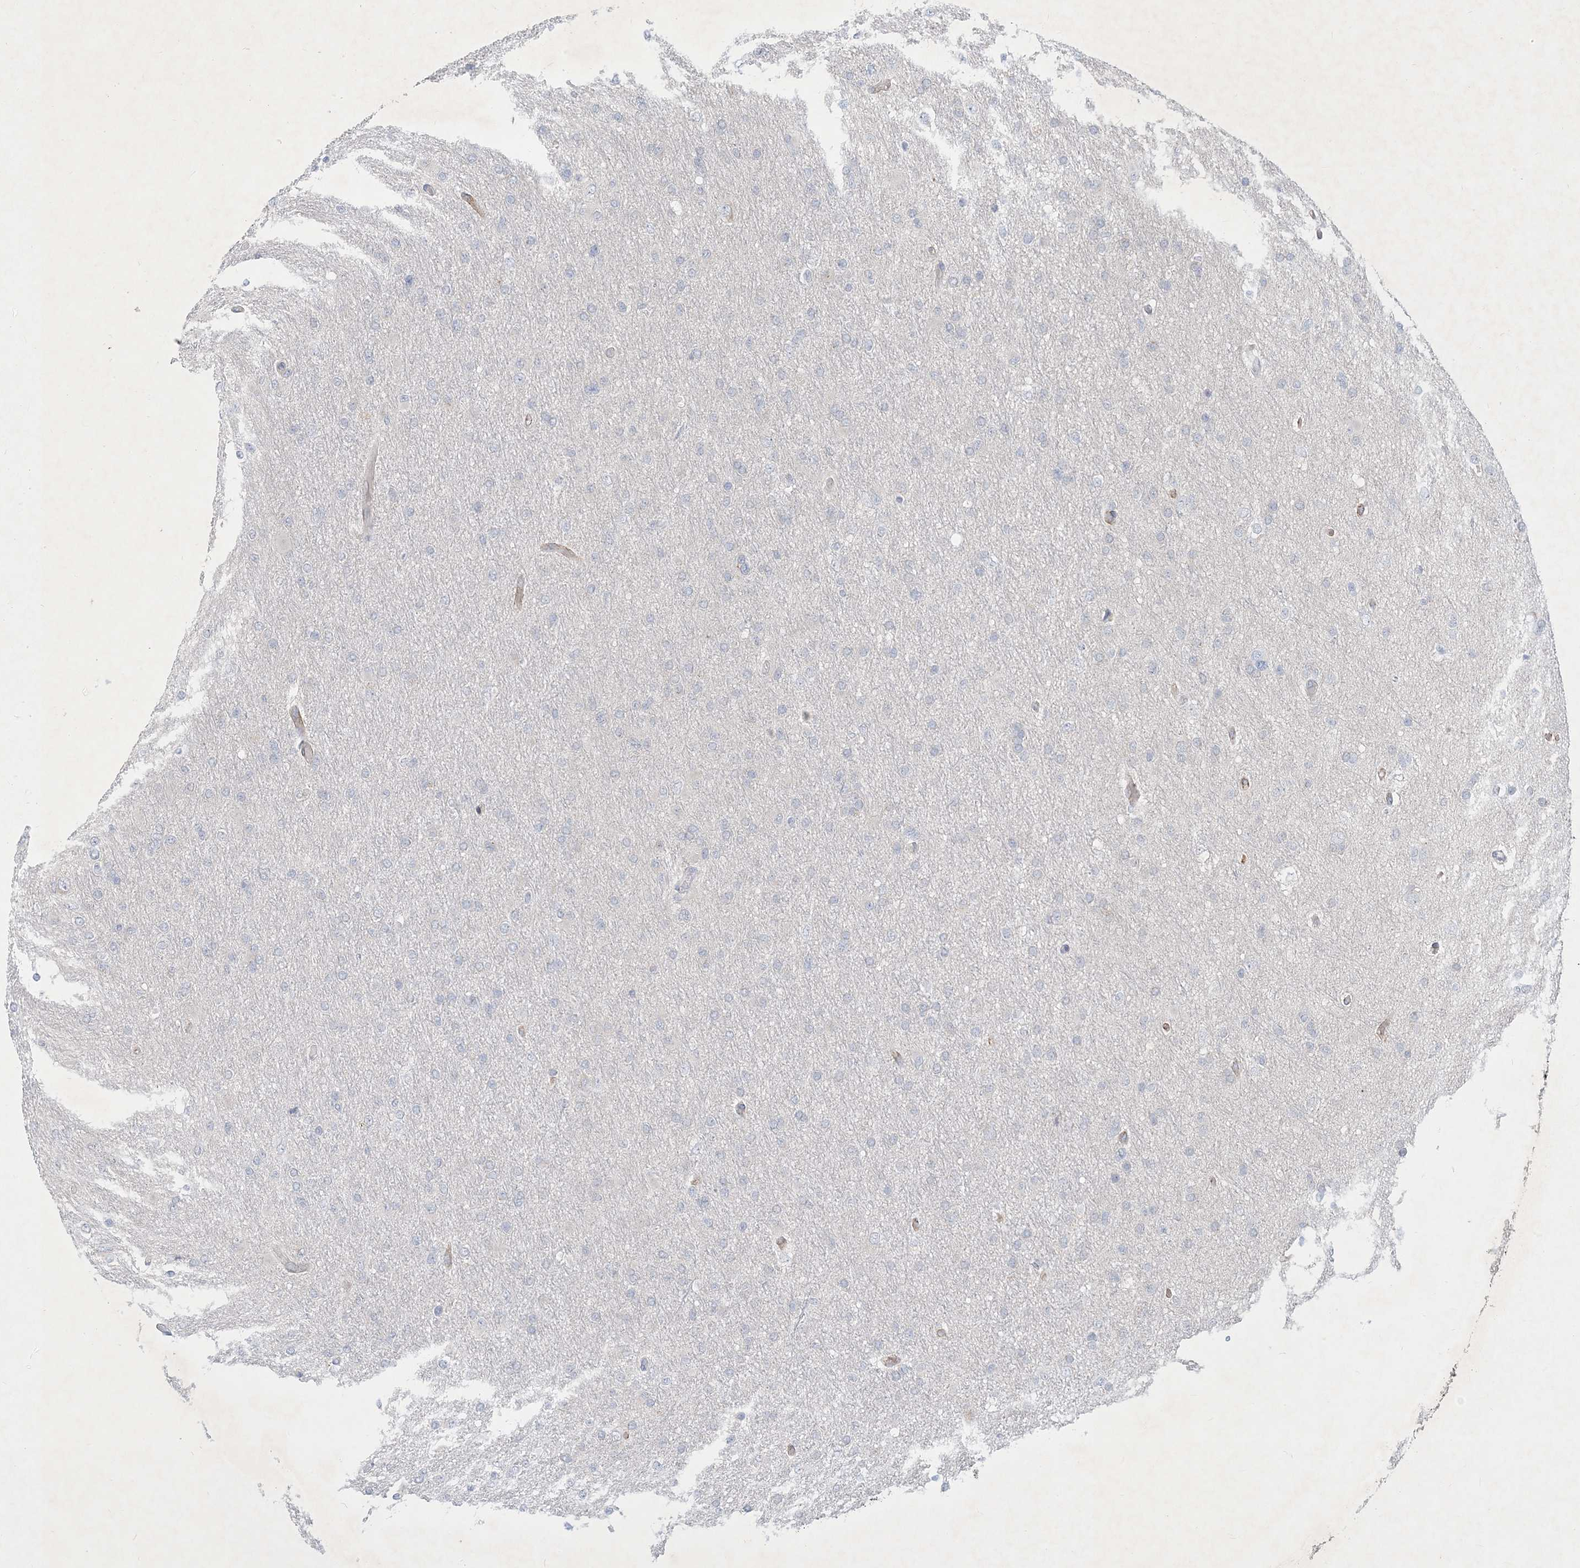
{"staining": {"intensity": "negative", "quantity": "none", "location": "none"}, "tissue": "glioma", "cell_type": "Tumor cells", "image_type": "cancer", "snomed": [{"axis": "morphology", "description": "Glioma, malignant, High grade"}, {"axis": "topography", "description": "Cerebral cortex"}], "caption": "An immunohistochemistry photomicrograph of malignant glioma (high-grade) is shown. There is no staining in tumor cells of malignant glioma (high-grade). Nuclei are stained in blue.", "gene": "CCDC14", "patient": {"sex": "female", "age": 36}}